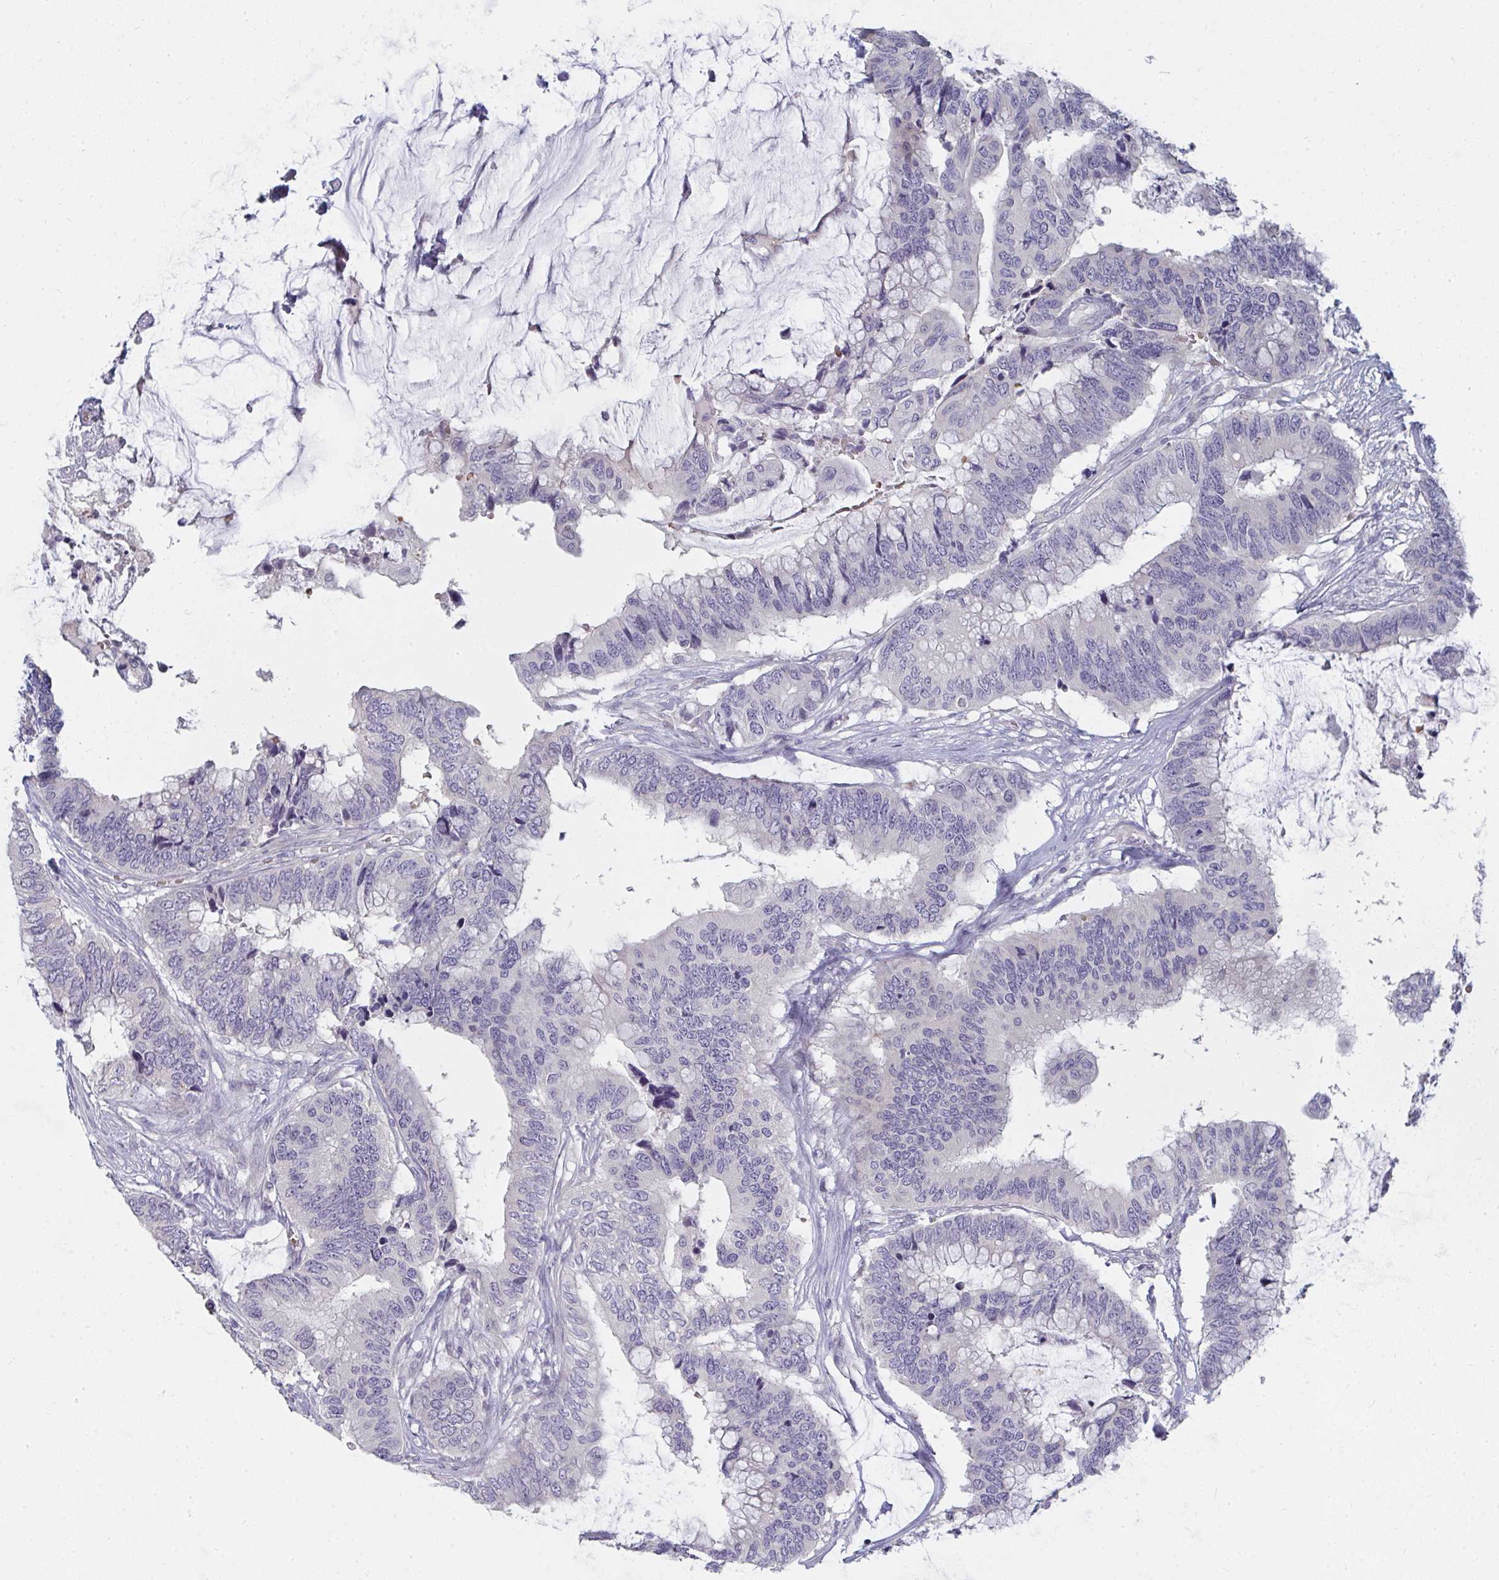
{"staining": {"intensity": "negative", "quantity": "none", "location": "none"}, "tissue": "colorectal cancer", "cell_type": "Tumor cells", "image_type": "cancer", "snomed": [{"axis": "morphology", "description": "Adenocarcinoma, NOS"}, {"axis": "topography", "description": "Rectum"}], "caption": "This is an immunohistochemistry (IHC) micrograph of human colorectal adenocarcinoma. There is no staining in tumor cells.", "gene": "SHB", "patient": {"sex": "female", "age": 59}}